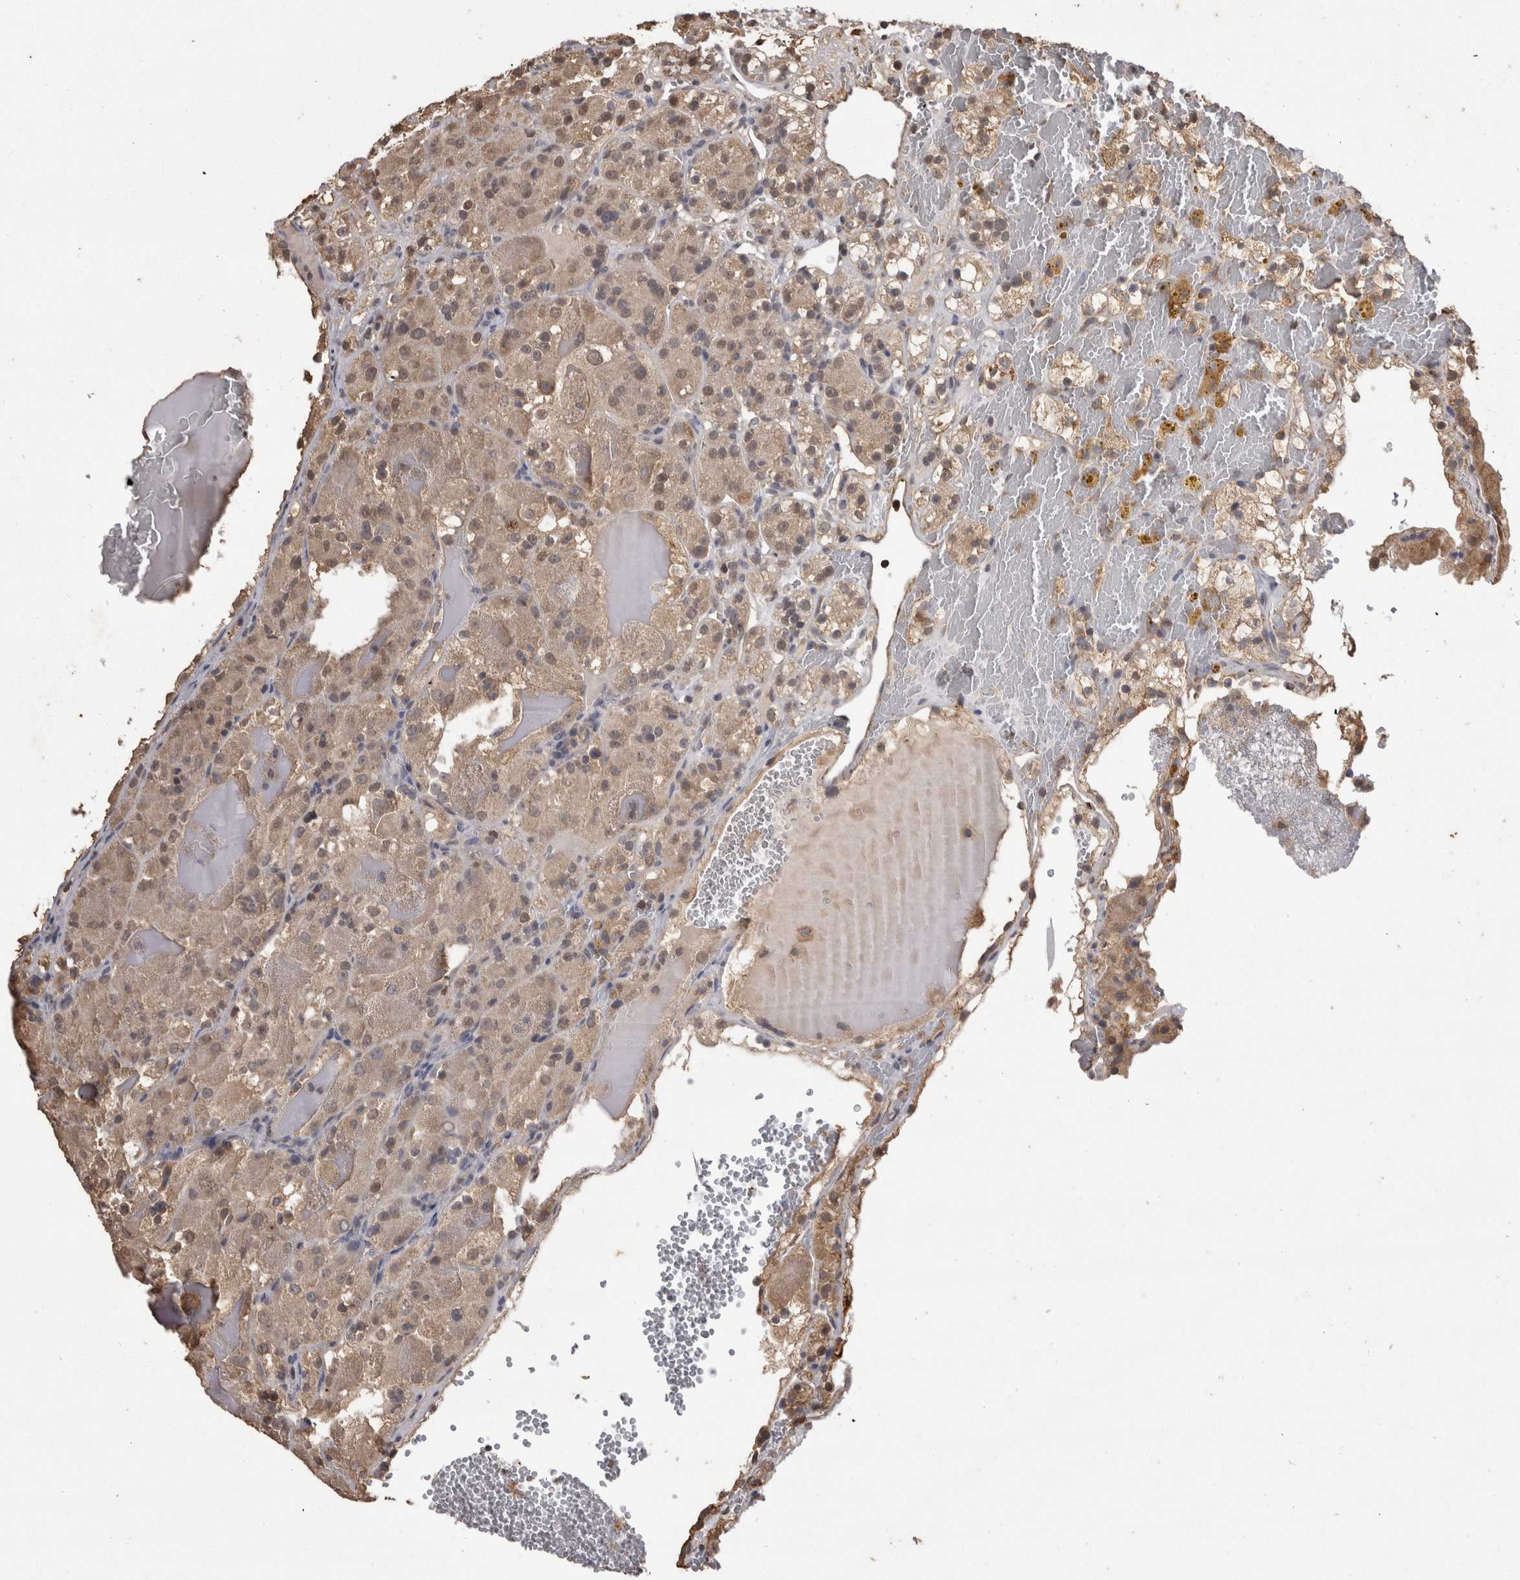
{"staining": {"intensity": "weak", "quantity": "25%-75%", "location": "cytoplasmic/membranous,nuclear"}, "tissue": "renal cancer", "cell_type": "Tumor cells", "image_type": "cancer", "snomed": [{"axis": "morphology", "description": "Normal tissue, NOS"}, {"axis": "morphology", "description": "Adenocarcinoma, NOS"}, {"axis": "topography", "description": "Kidney"}], "caption": "An immunohistochemistry histopathology image of neoplastic tissue is shown. Protein staining in brown labels weak cytoplasmic/membranous and nuclear positivity in renal cancer (adenocarcinoma) within tumor cells.", "gene": "PREP", "patient": {"sex": "male", "age": 61}}